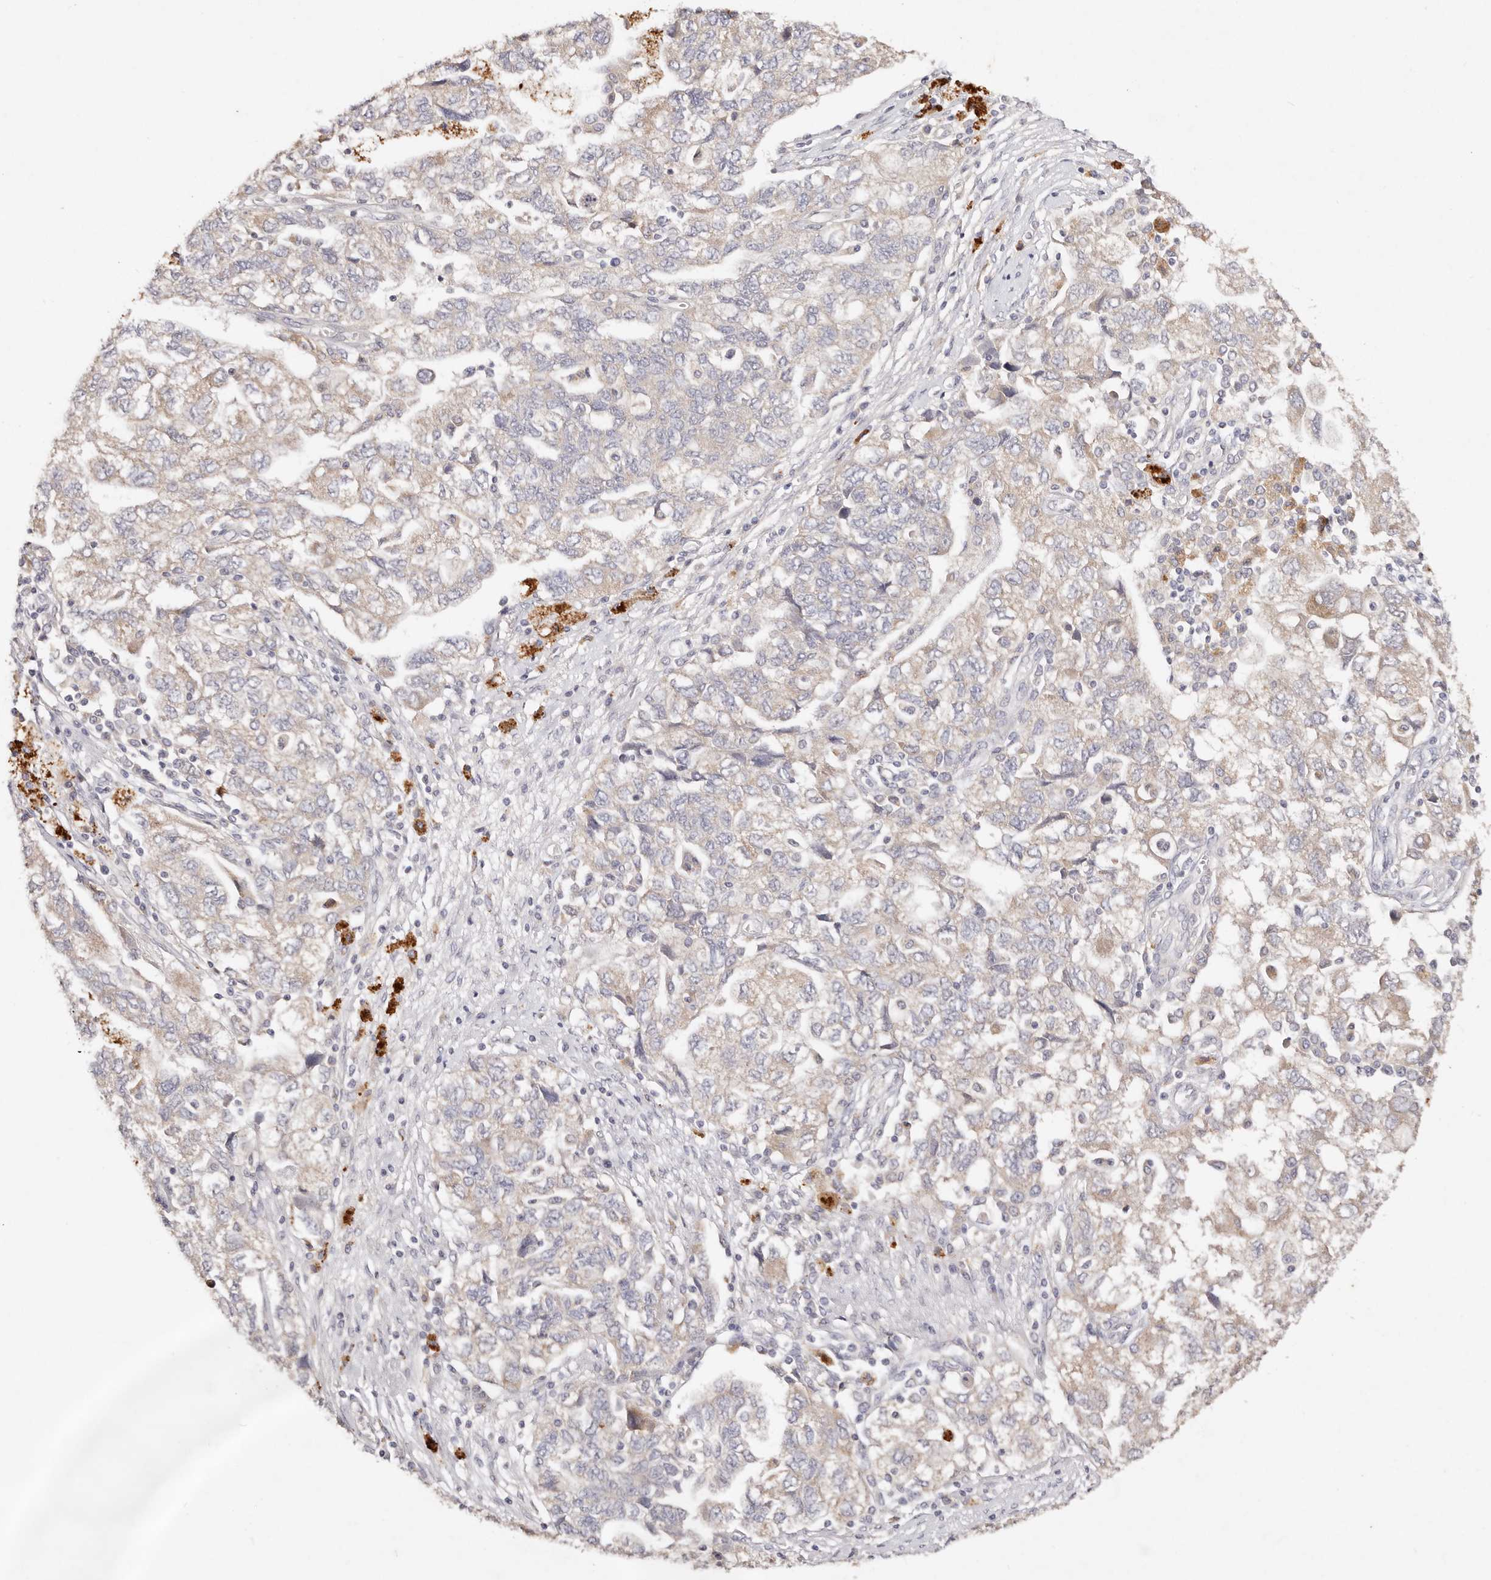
{"staining": {"intensity": "weak", "quantity": "<25%", "location": "cytoplasmic/membranous"}, "tissue": "ovarian cancer", "cell_type": "Tumor cells", "image_type": "cancer", "snomed": [{"axis": "morphology", "description": "Carcinoma, NOS"}, {"axis": "morphology", "description": "Cystadenocarcinoma, serous, NOS"}, {"axis": "topography", "description": "Ovary"}], "caption": "Tumor cells are negative for brown protein staining in ovarian carcinoma. The staining is performed using DAB brown chromogen with nuclei counter-stained in using hematoxylin.", "gene": "VIPAS39", "patient": {"sex": "female", "age": 69}}